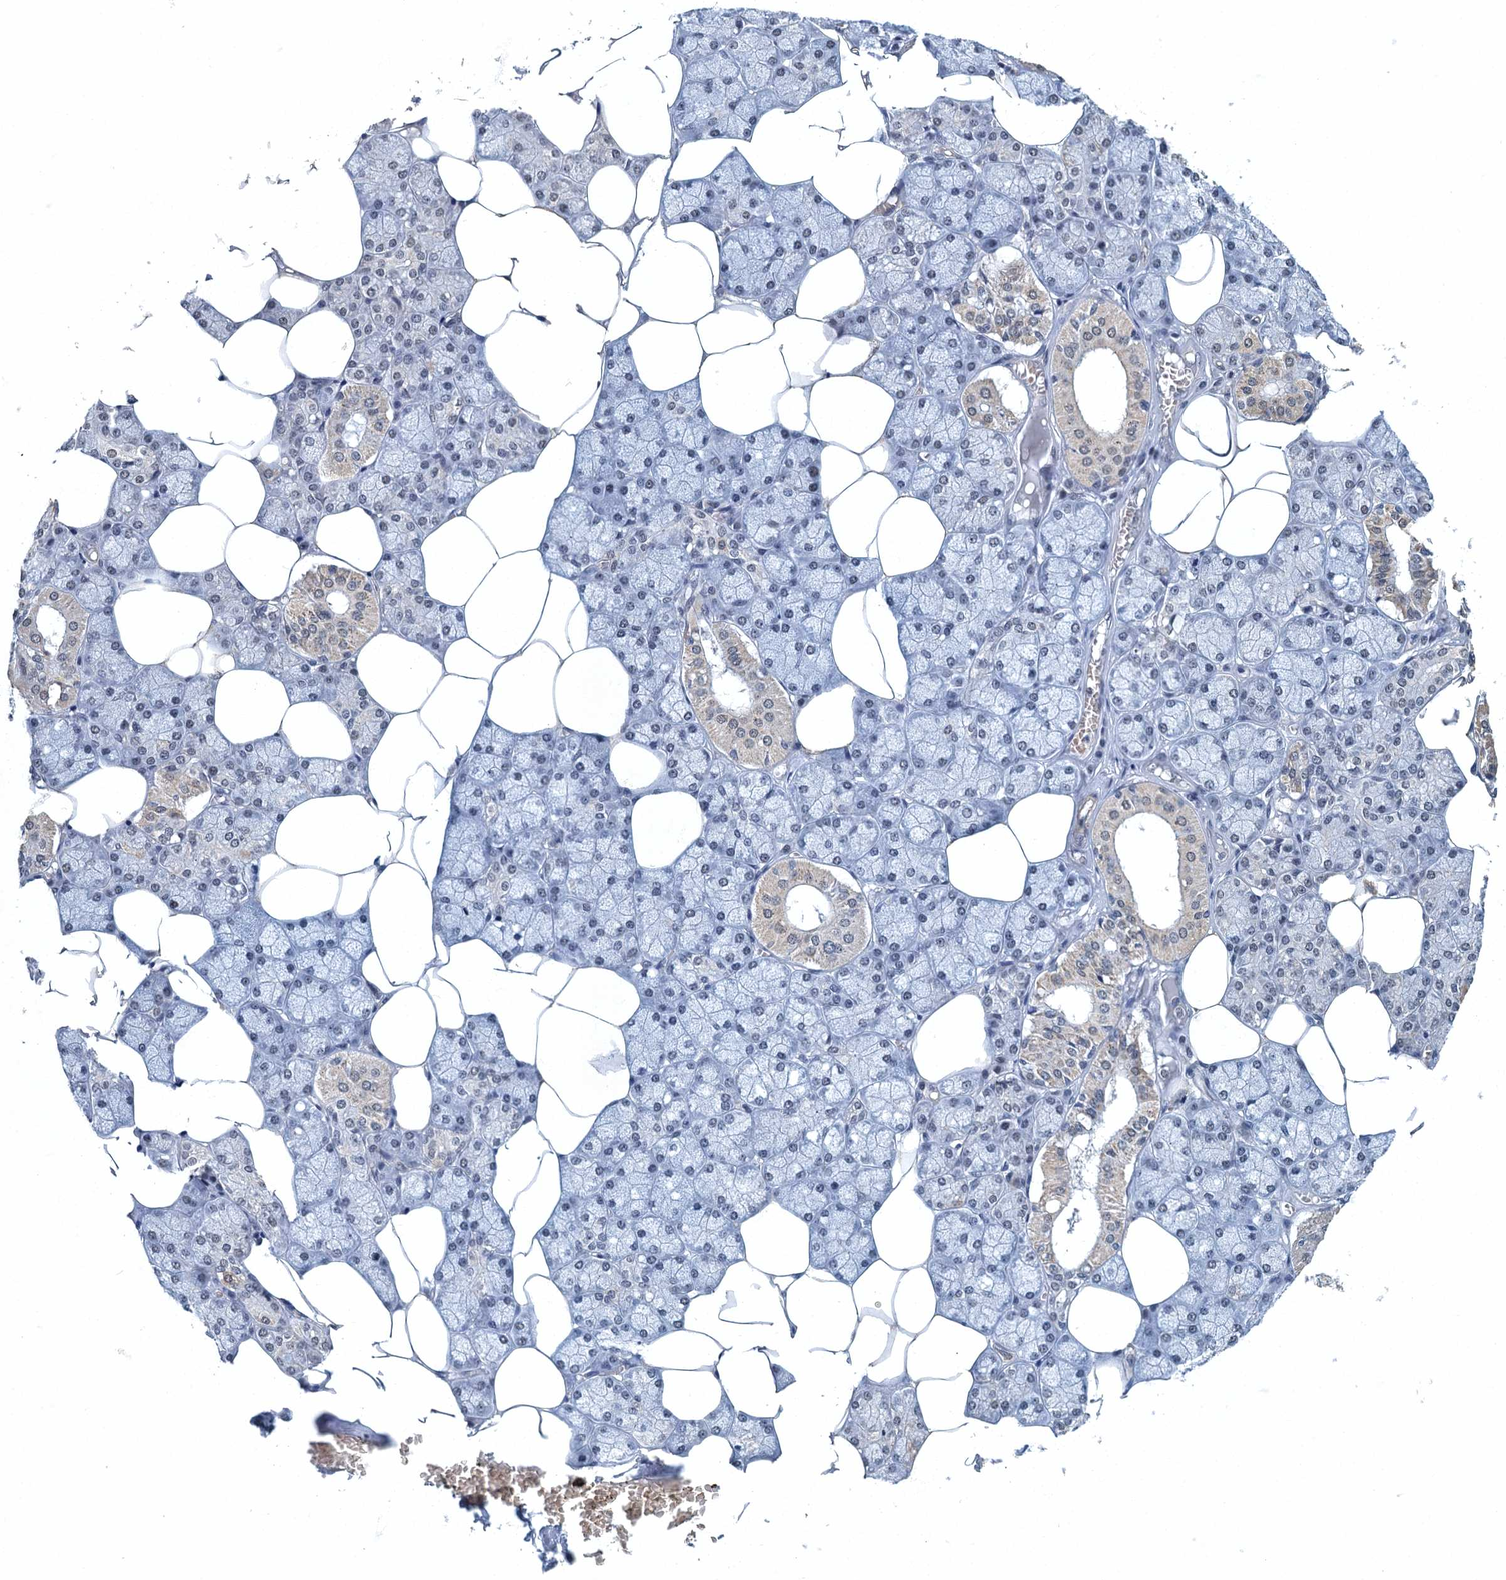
{"staining": {"intensity": "moderate", "quantity": "<25%", "location": "nuclear"}, "tissue": "salivary gland", "cell_type": "Glandular cells", "image_type": "normal", "snomed": [{"axis": "morphology", "description": "Normal tissue, NOS"}, {"axis": "topography", "description": "Salivary gland"}], "caption": "Salivary gland stained with immunohistochemistry (IHC) displays moderate nuclear staining in about <25% of glandular cells. (brown staining indicates protein expression, while blue staining denotes nuclei).", "gene": "GADL1", "patient": {"sex": "male", "age": 62}}